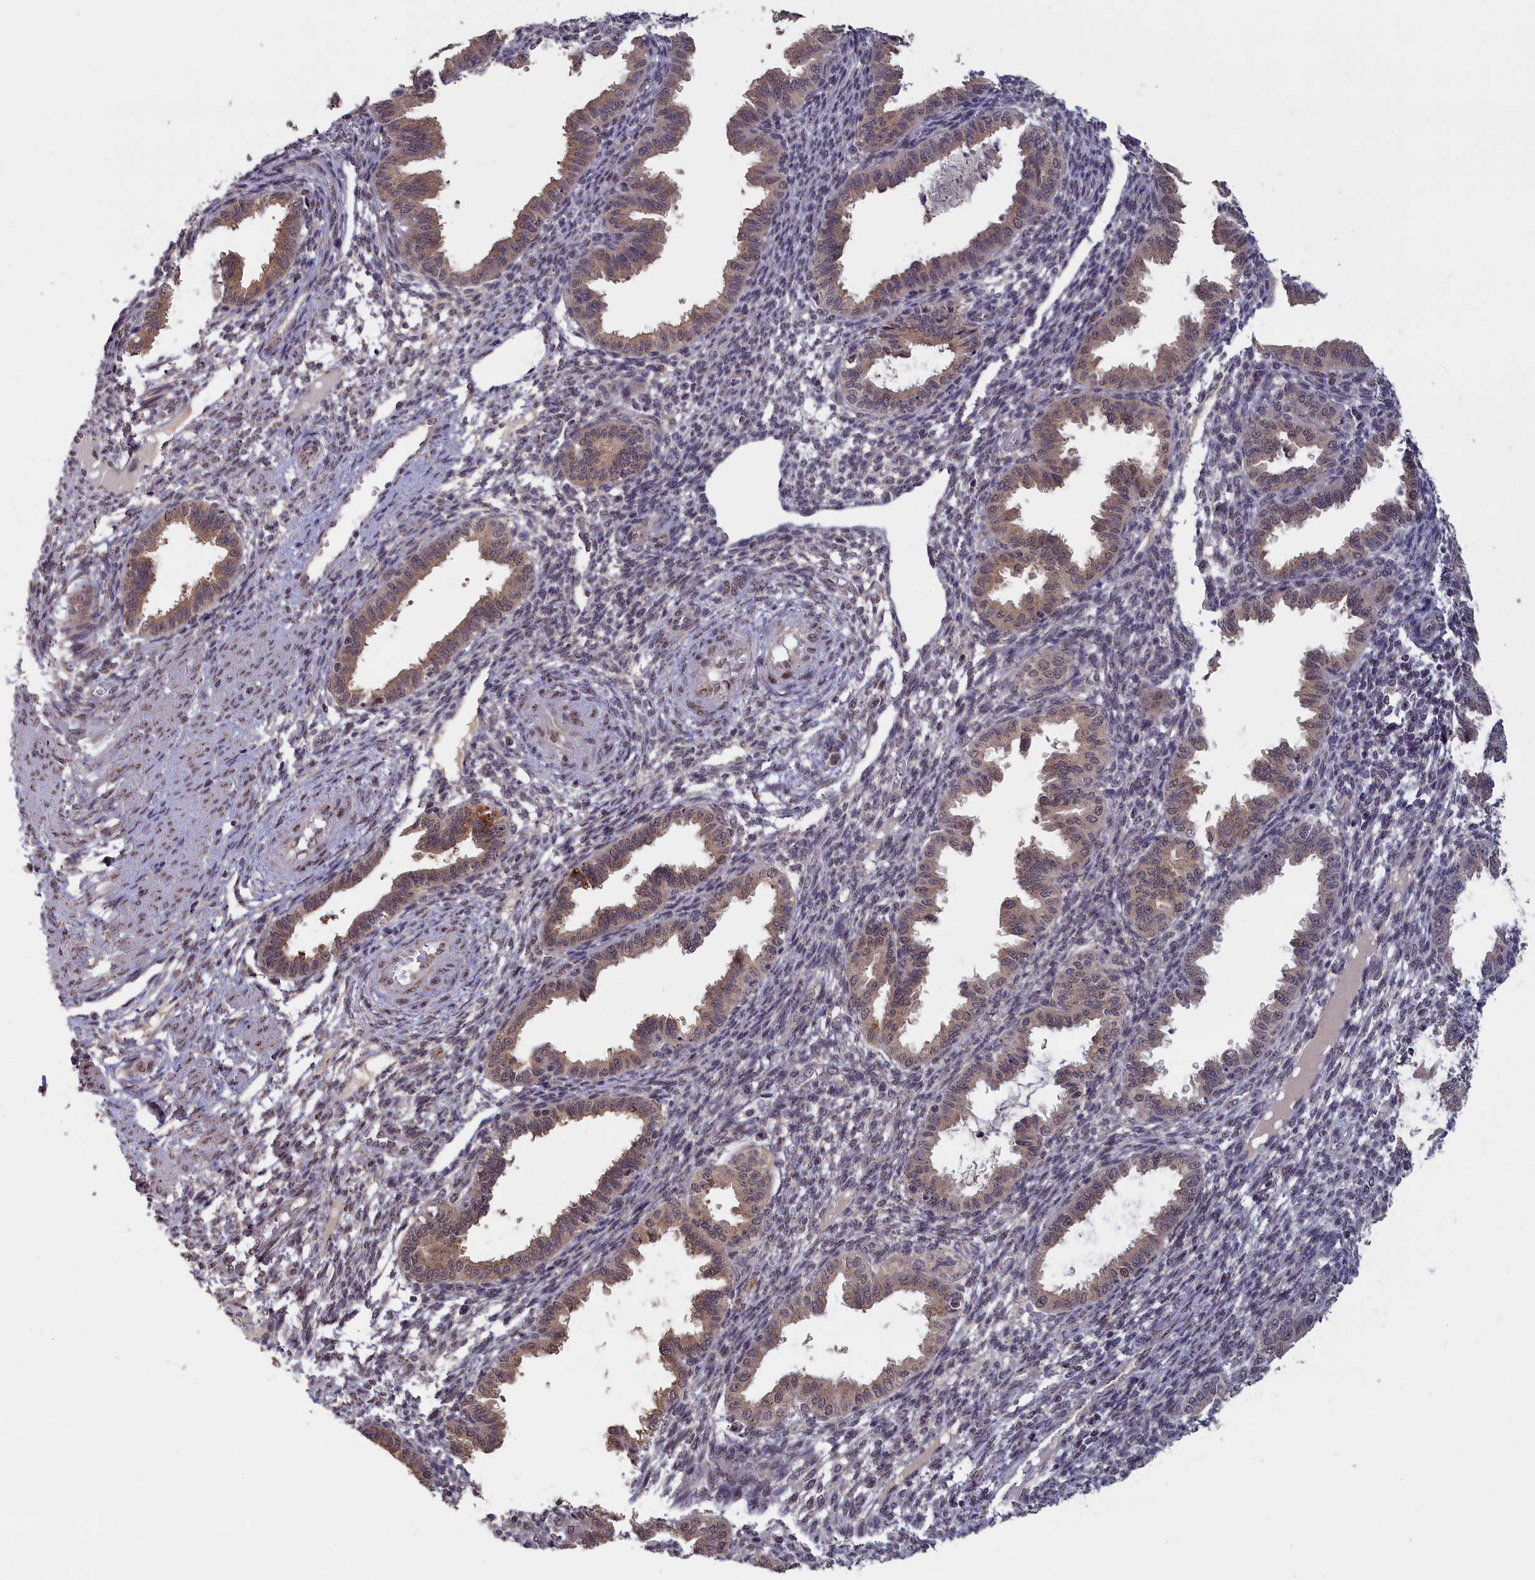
{"staining": {"intensity": "weak", "quantity": "25%-75%", "location": "nuclear"}, "tissue": "endometrium", "cell_type": "Cells in endometrial stroma", "image_type": "normal", "snomed": [{"axis": "morphology", "description": "Normal tissue, NOS"}, {"axis": "topography", "description": "Endometrium"}], "caption": "Immunohistochemistry (DAB (3,3'-diaminobenzidine)) staining of normal endometrium shows weak nuclear protein staining in approximately 25%-75% of cells in endometrial stroma. Ihc stains the protein in brown and the nuclei are stained blue.", "gene": "PIGQ", "patient": {"sex": "female", "age": 33}}